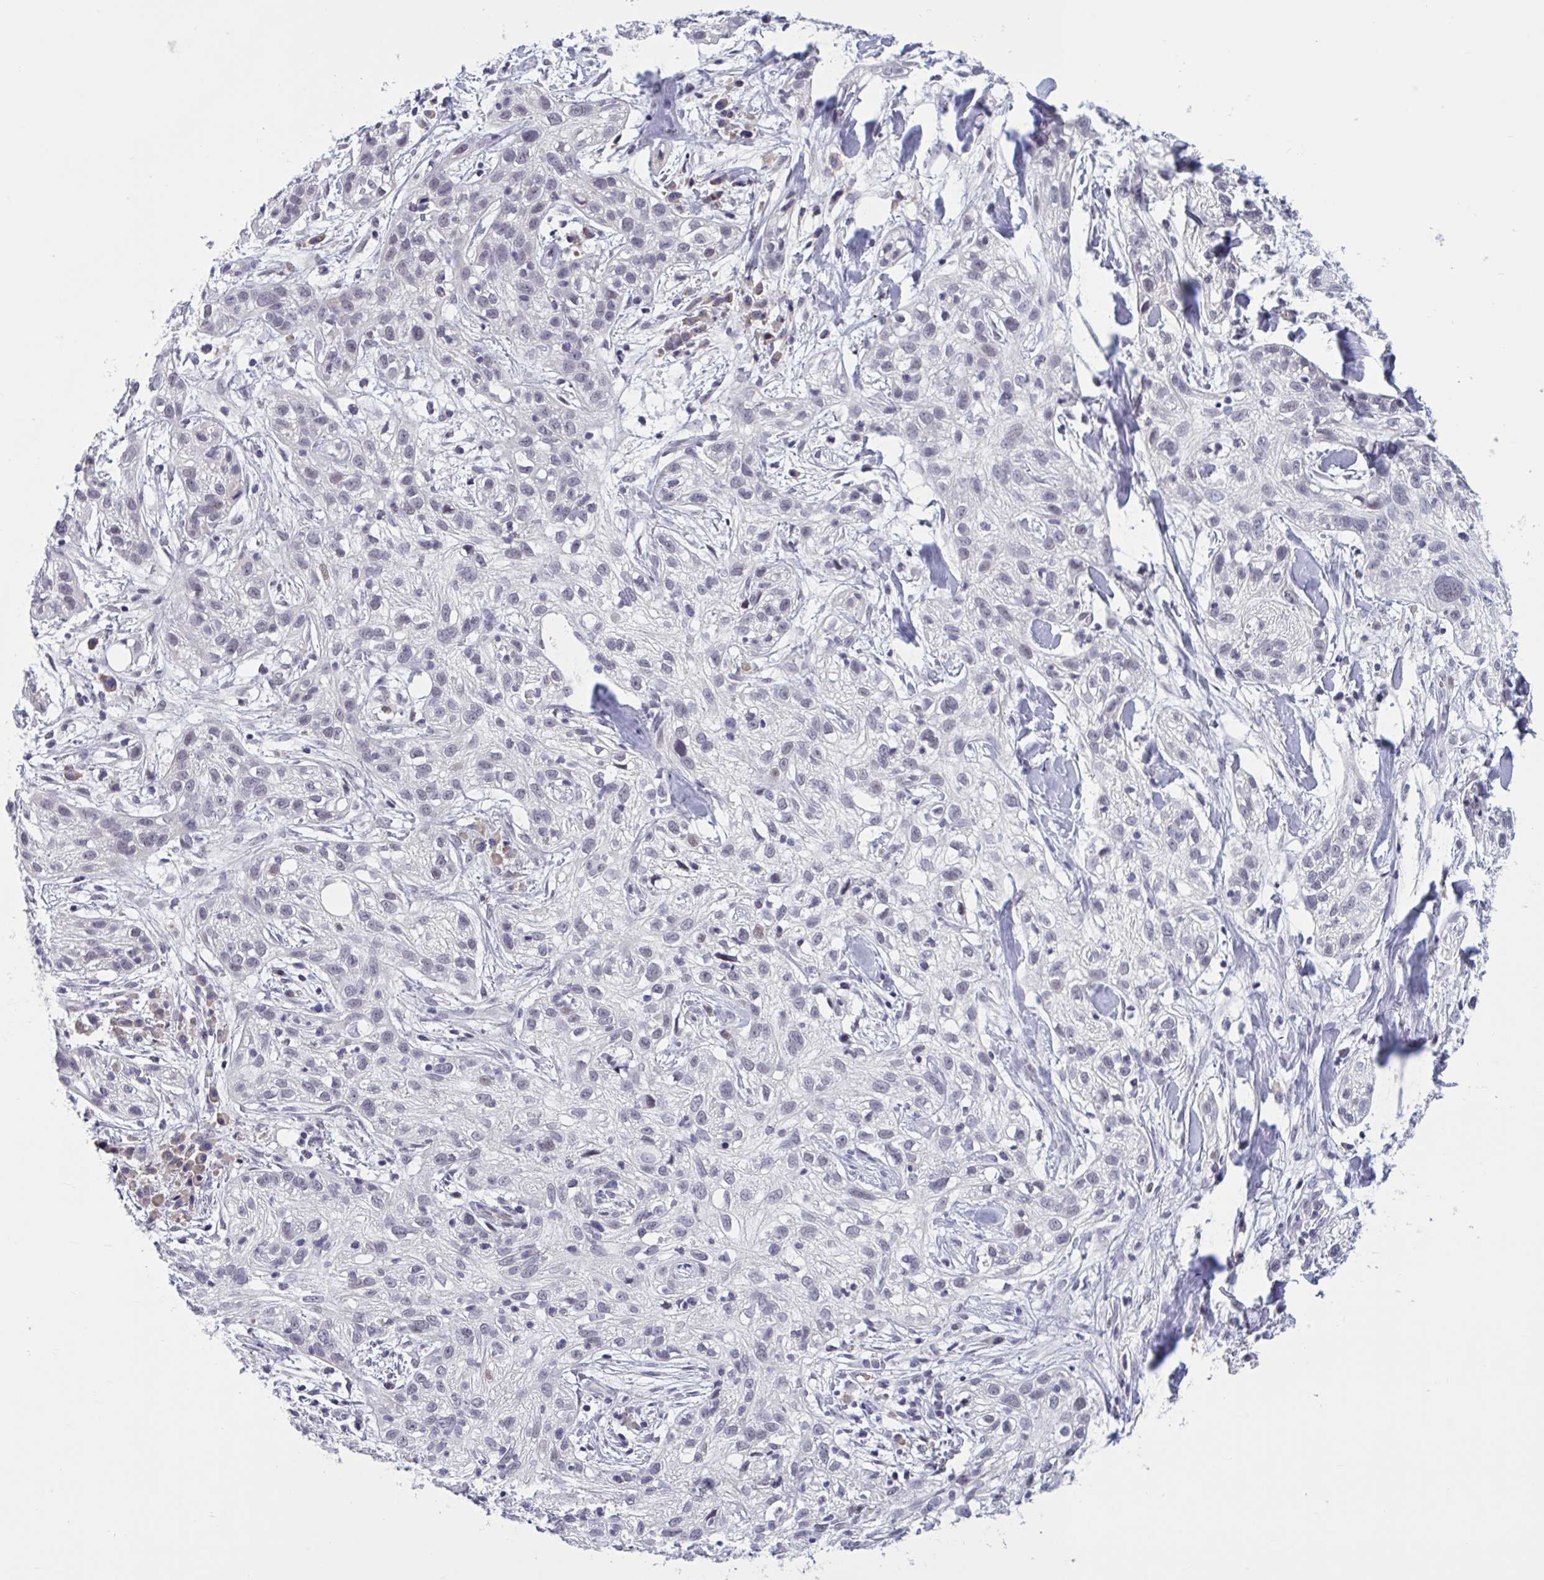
{"staining": {"intensity": "negative", "quantity": "none", "location": "none"}, "tissue": "skin cancer", "cell_type": "Tumor cells", "image_type": "cancer", "snomed": [{"axis": "morphology", "description": "Squamous cell carcinoma, NOS"}, {"axis": "topography", "description": "Skin"}], "caption": "Tumor cells show no significant protein staining in skin cancer.", "gene": "CNGB3", "patient": {"sex": "male", "age": 82}}